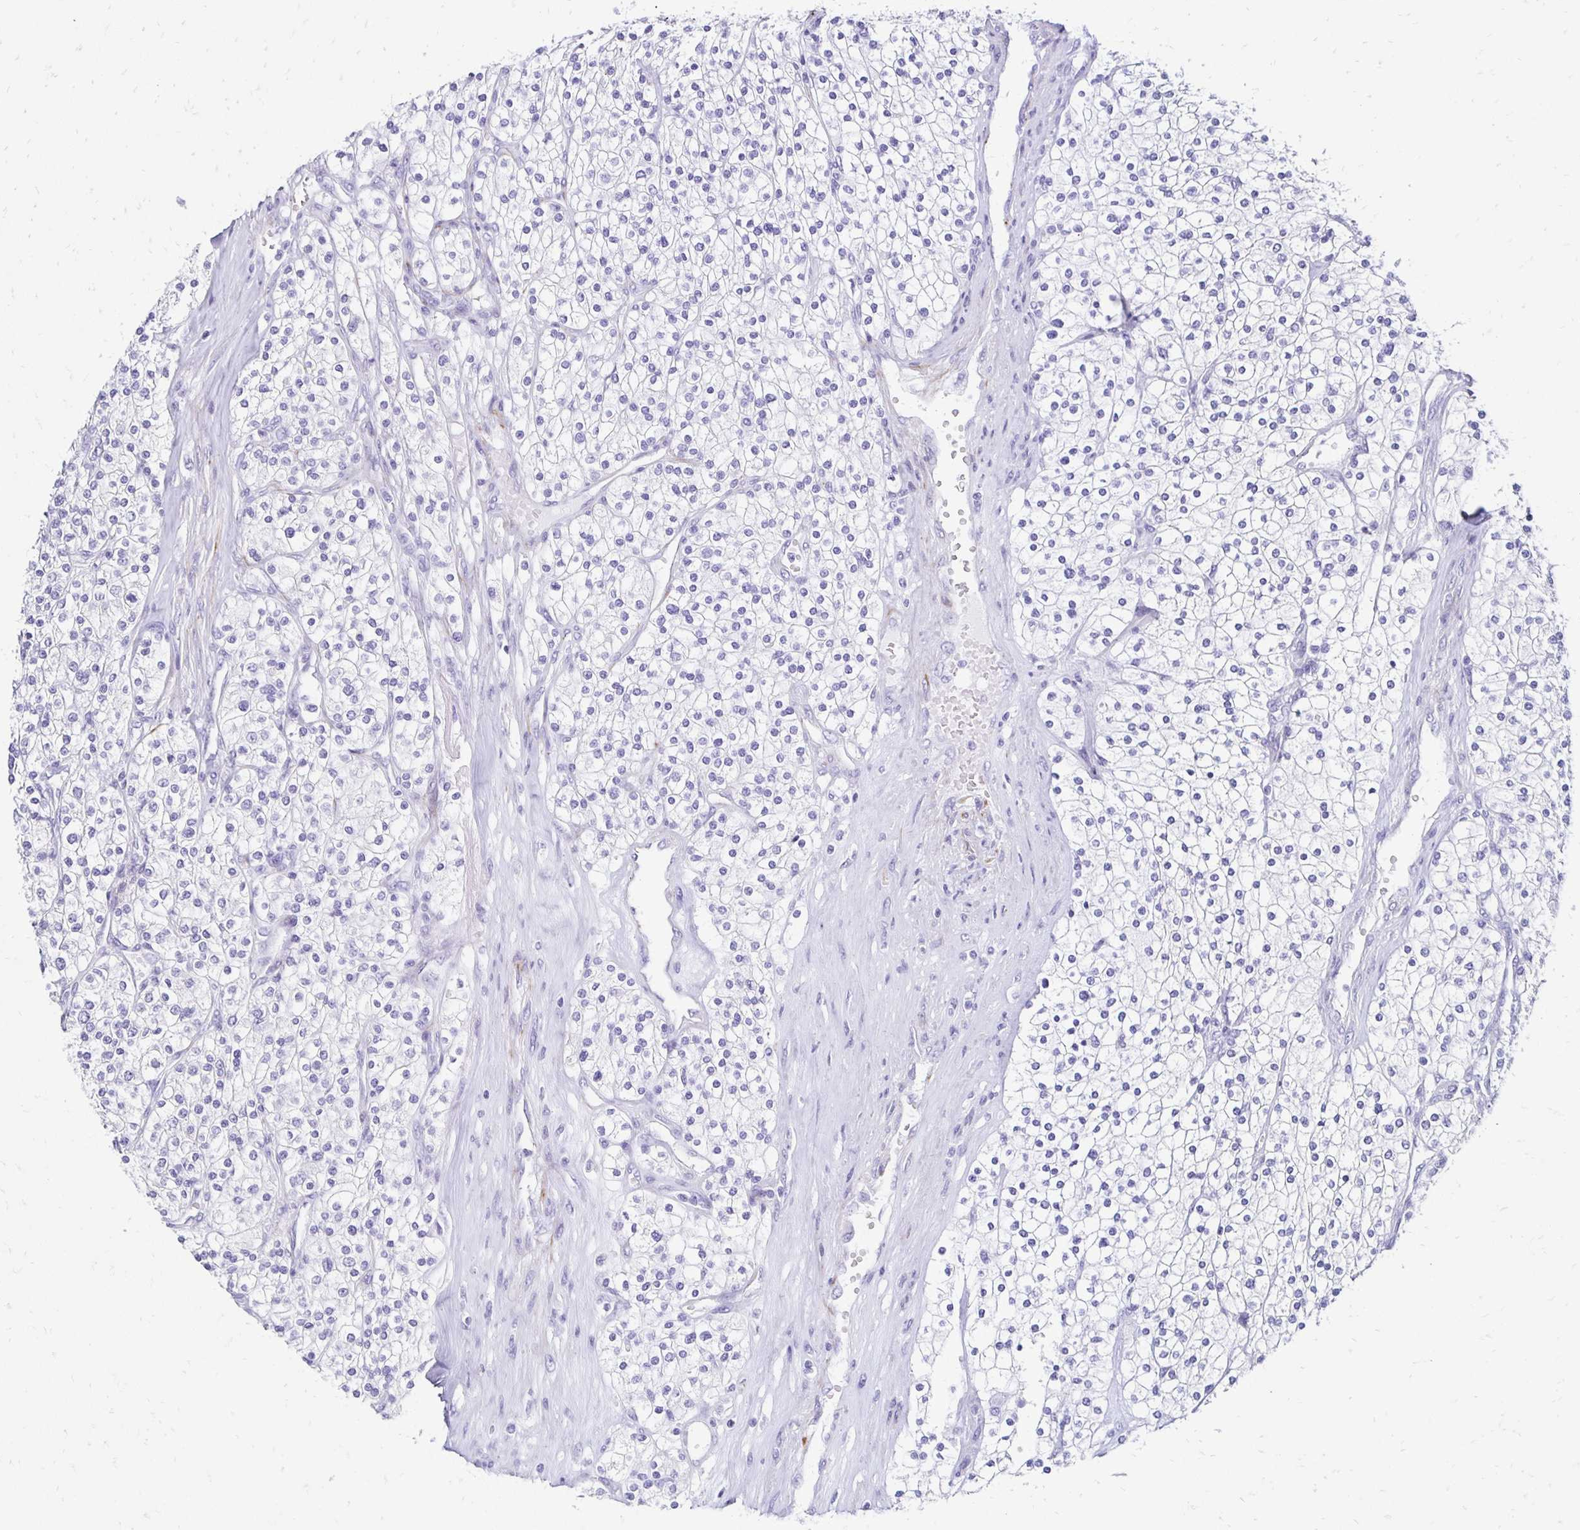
{"staining": {"intensity": "negative", "quantity": "none", "location": "none"}, "tissue": "renal cancer", "cell_type": "Tumor cells", "image_type": "cancer", "snomed": [{"axis": "morphology", "description": "Adenocarcinoma, NOS"}, {"axis": "topography", "description": "Kidney"}], "caption": "Renal adenocarcinoma was stained to show a protein in brown. There is no significant positivity in tumor cells.", "gene": "TMEM54", "patient": {"sex": "male", "age": 80}}